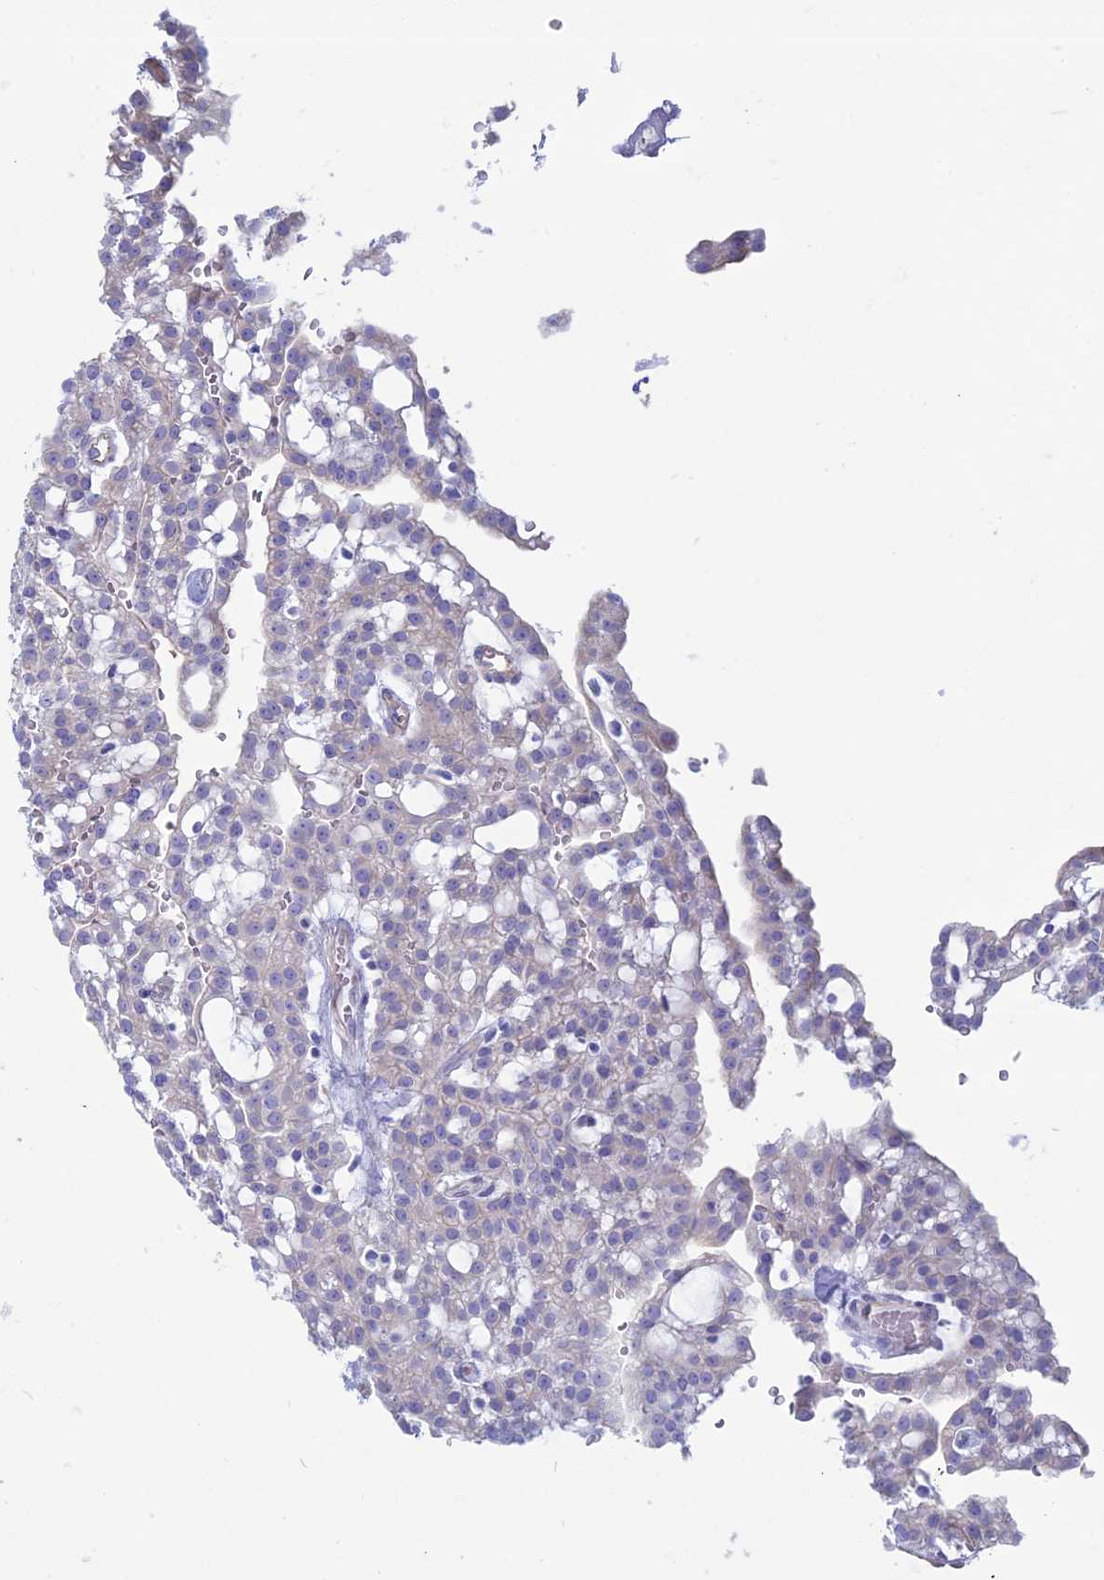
{"staining": {"intensity": "negative", "quantity": "none", "location": "none"}, "tissue": "renal cancer", "cell_type": "Tumor cells", "image_type": "cancer", "snomed": [{"axis": "morphology", "description": "Adenocarcinoma, NOS"}, {"axis": "topography", "description": "Kidney"}], "caption": "DAB immunohistochemical staining of renal cancer shows no significant positivity in tumor cells. The staining was performed using DAB (3,3'-diaminobenzidine) to visualize the protein expression in brown, while the nuclei were stained in blue with hematoxylin (Magnification: 20x).", "gene": "OR2AE1", "patient": {"sex": "male", "age": 63}}